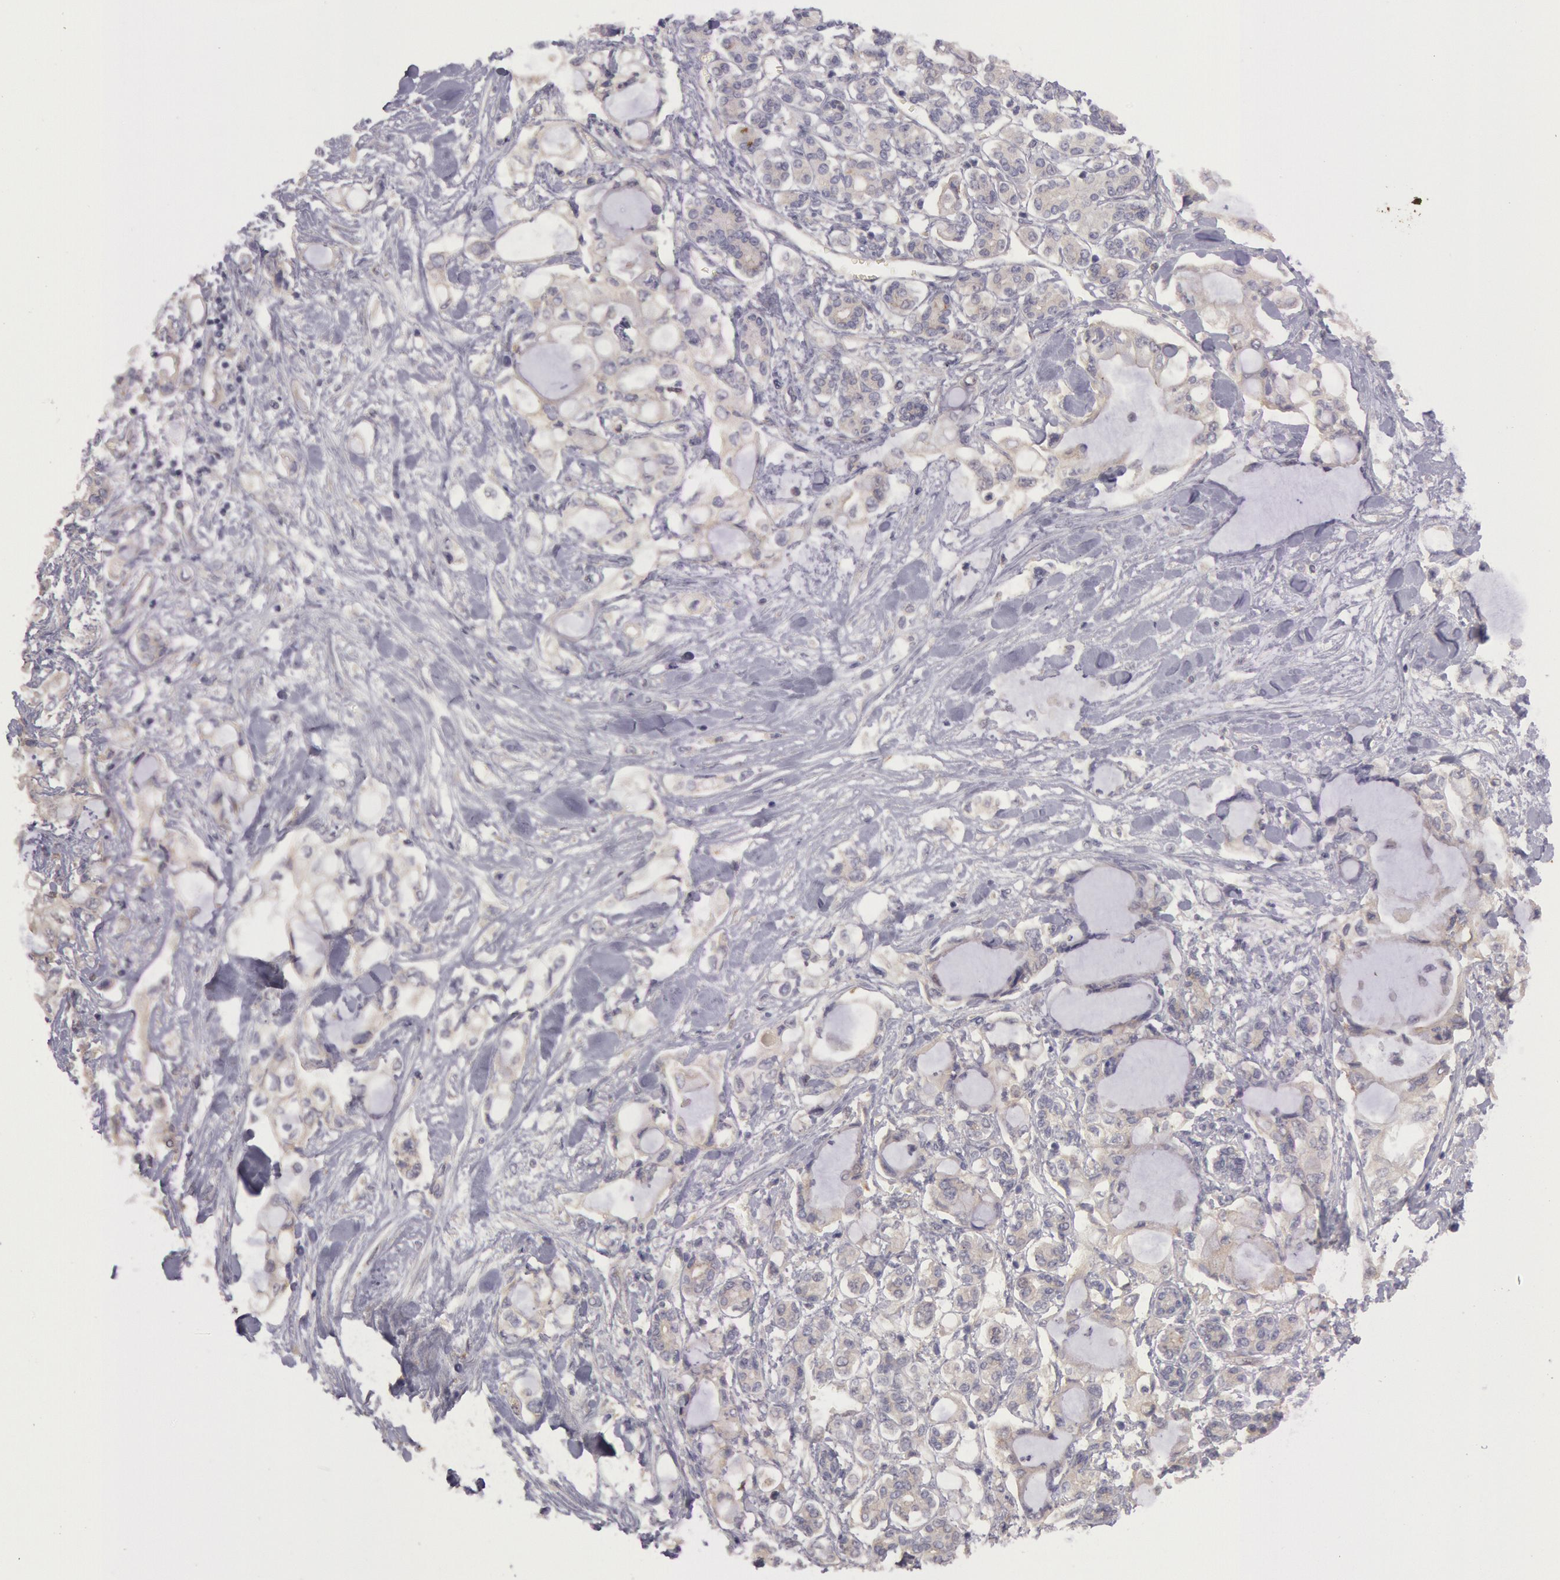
{"staining": {"intensity": "negative", "quantity": "none", "location": "none"}, "tissue": "pancreatic cancer", "cell_type": "Tumor cells", "image_type": "cancer", "snomed": [{"axis": "morphology", "description": "Adenocarcinoma, NOS"}, {"axis": "topography", "description": "Pancreas"}], "caption": "Immunohistochemistry (IHC) micrograph of human pancreatic cancer stained for a protein (brown), which demonstrates no positivity in tumor cells.", "gene": "AMOTL1", "patient": {"sex": "female", "age": 70}}